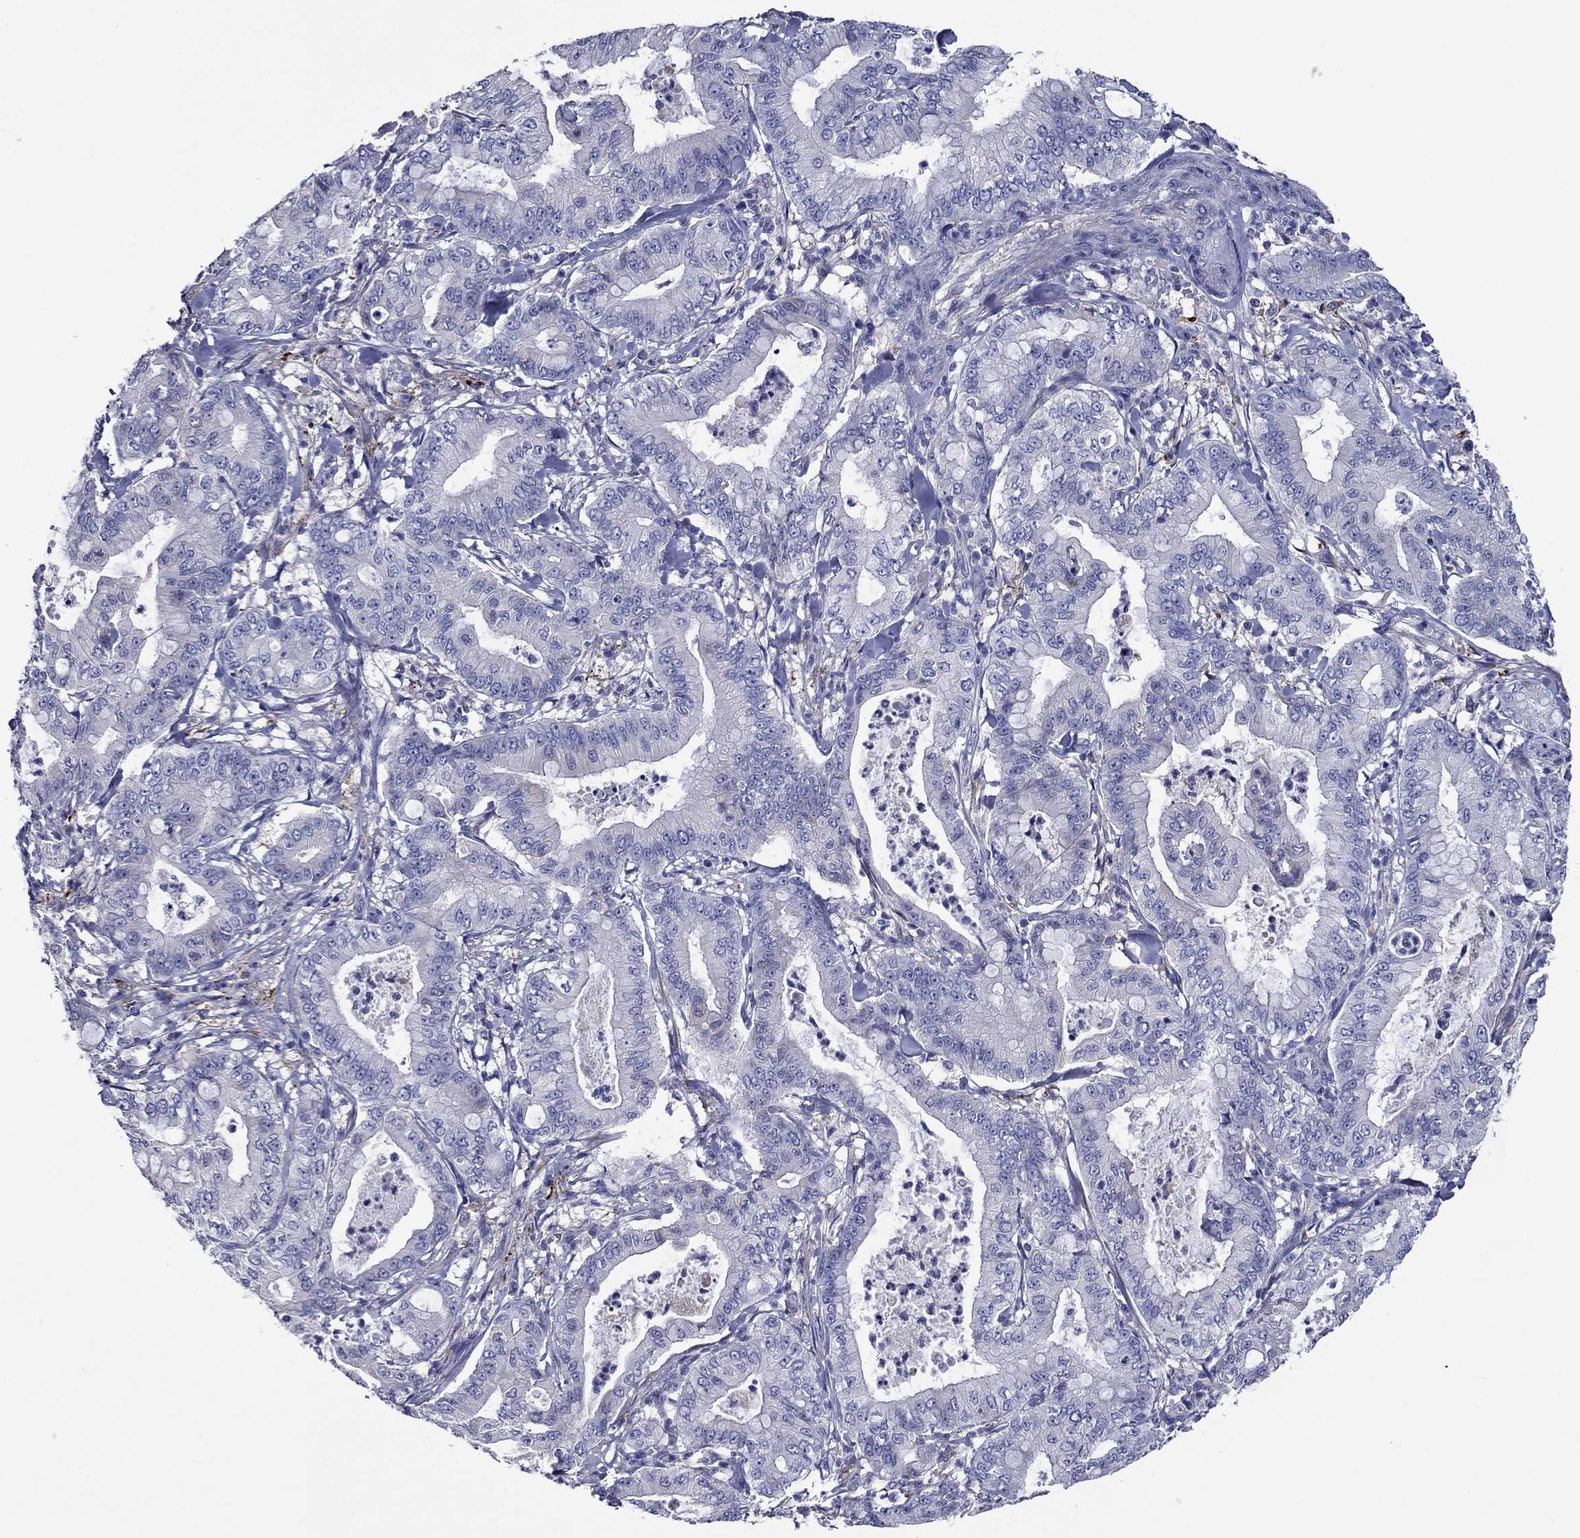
{"staining": {"intensity": "negative", "quantity": "none", "location": "none"}, "tissue": "pancreatic cancer", "cell_type": "Tumor cells", "image_type": "cancer", "snomed": [{"axis": "morphology", "description": "Adenocarcinoma, NOS"}, {"axis": "topography", "description": "Pancreas"}], "caption": "Protein analysis of adenocarcinoma (pancreatic) exhibits no significant positivity in tumor cells.", "gene": "CNDP1", "patient": {"sex": "male", "age": 71}}